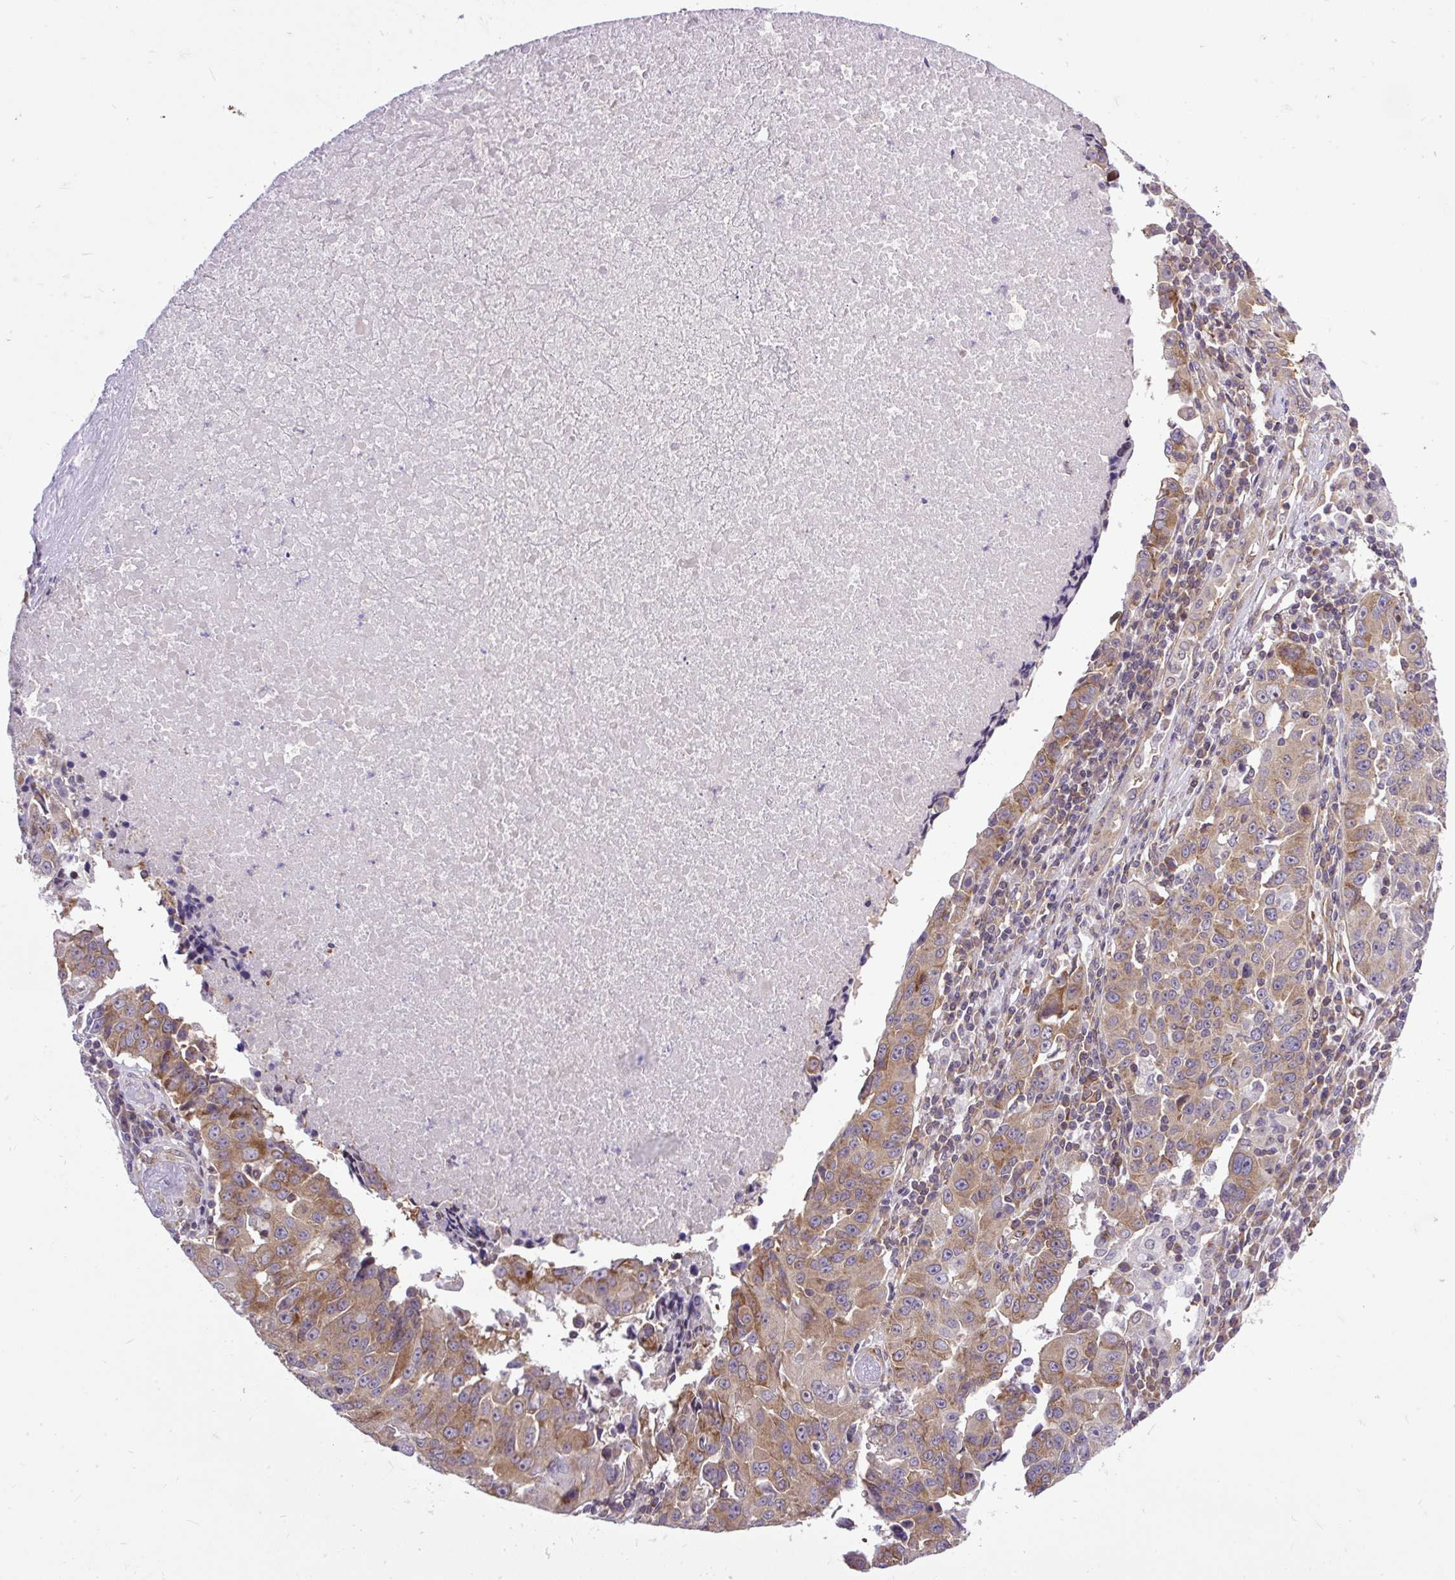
{"staining": {"intensity": "moderate", "quantity": "25%-75%", "location": "cytoplasmic/membranous"}, "tissue": "lung cancer", "cell_type": "Tumor cells", "image_type": "cancer", "snomed": [{"axis": "morphology", "description": "Squamous cell carcinoma, NOS"}, {"axis": "topography", "description": "Lung"}], "caption": "Protein analysis of squamous cell carcinoma (lung) tissue displays moderate cytoplasmic/membranous positivity in about 25%-75% of tumor cells.", "gene": "TRIM17", "patient": {"sex": "female", "age": 66}}